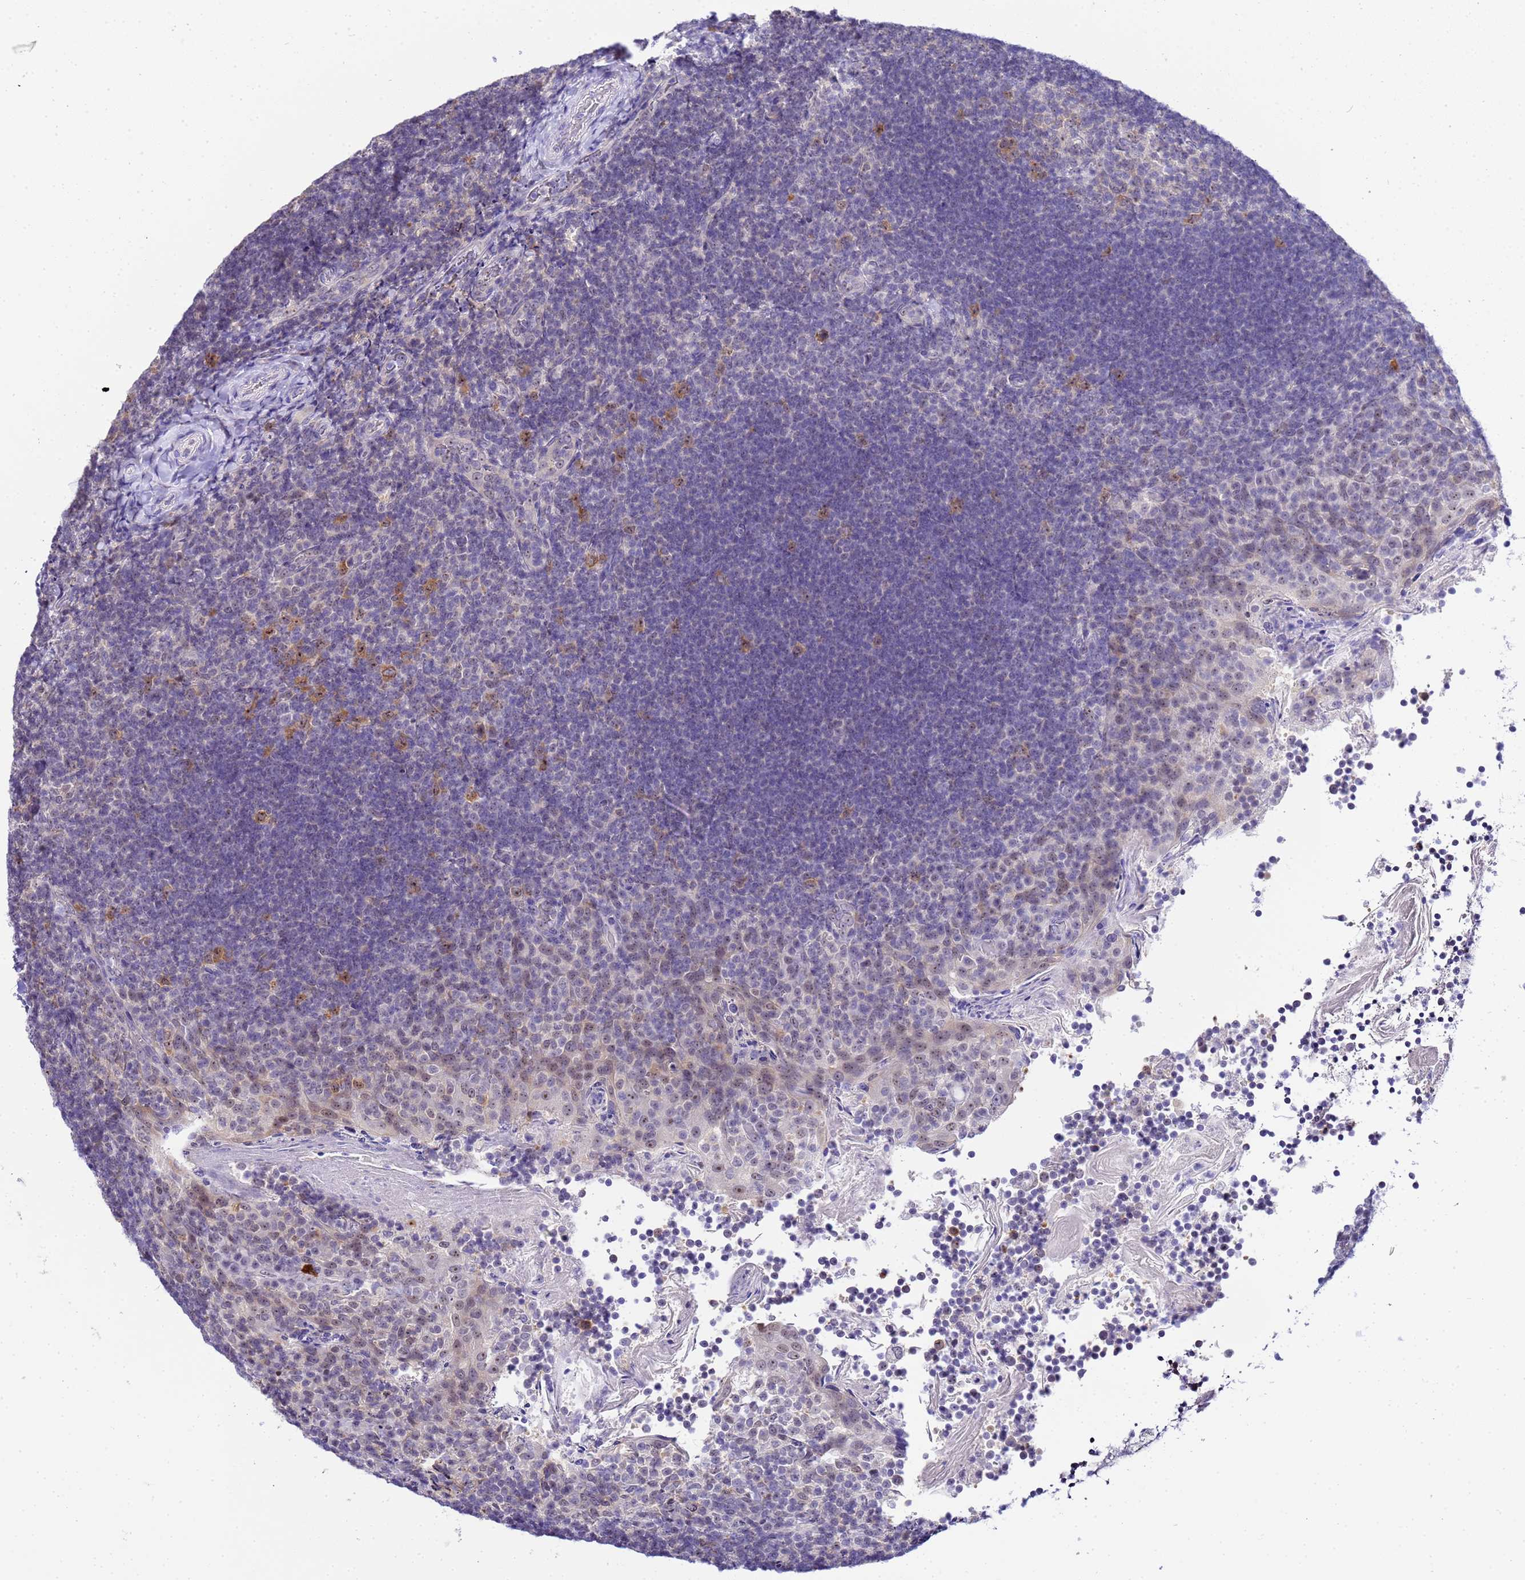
{"staining": {"intensity": "moderate", "quantity": "<25%", "location": "nuclear"}, "tissue": "tonsil", "cell_type": "Germinal center cells", "image_type": "normal", "snomed": [{"axis": "morphology", "description": "Normal tissue, NOS"}, {"axis": "topography", "description": "Tonsil"}], "caption": "Moderate nuclear protein positivity is identified in approximately <25% of germinal center cells in tonsil. Immunohistochemistry stains the protein in brown and the nuclei are stained blue.", "gene": "ACTL6B", "patient": {"sex": "female", "age": 10}}